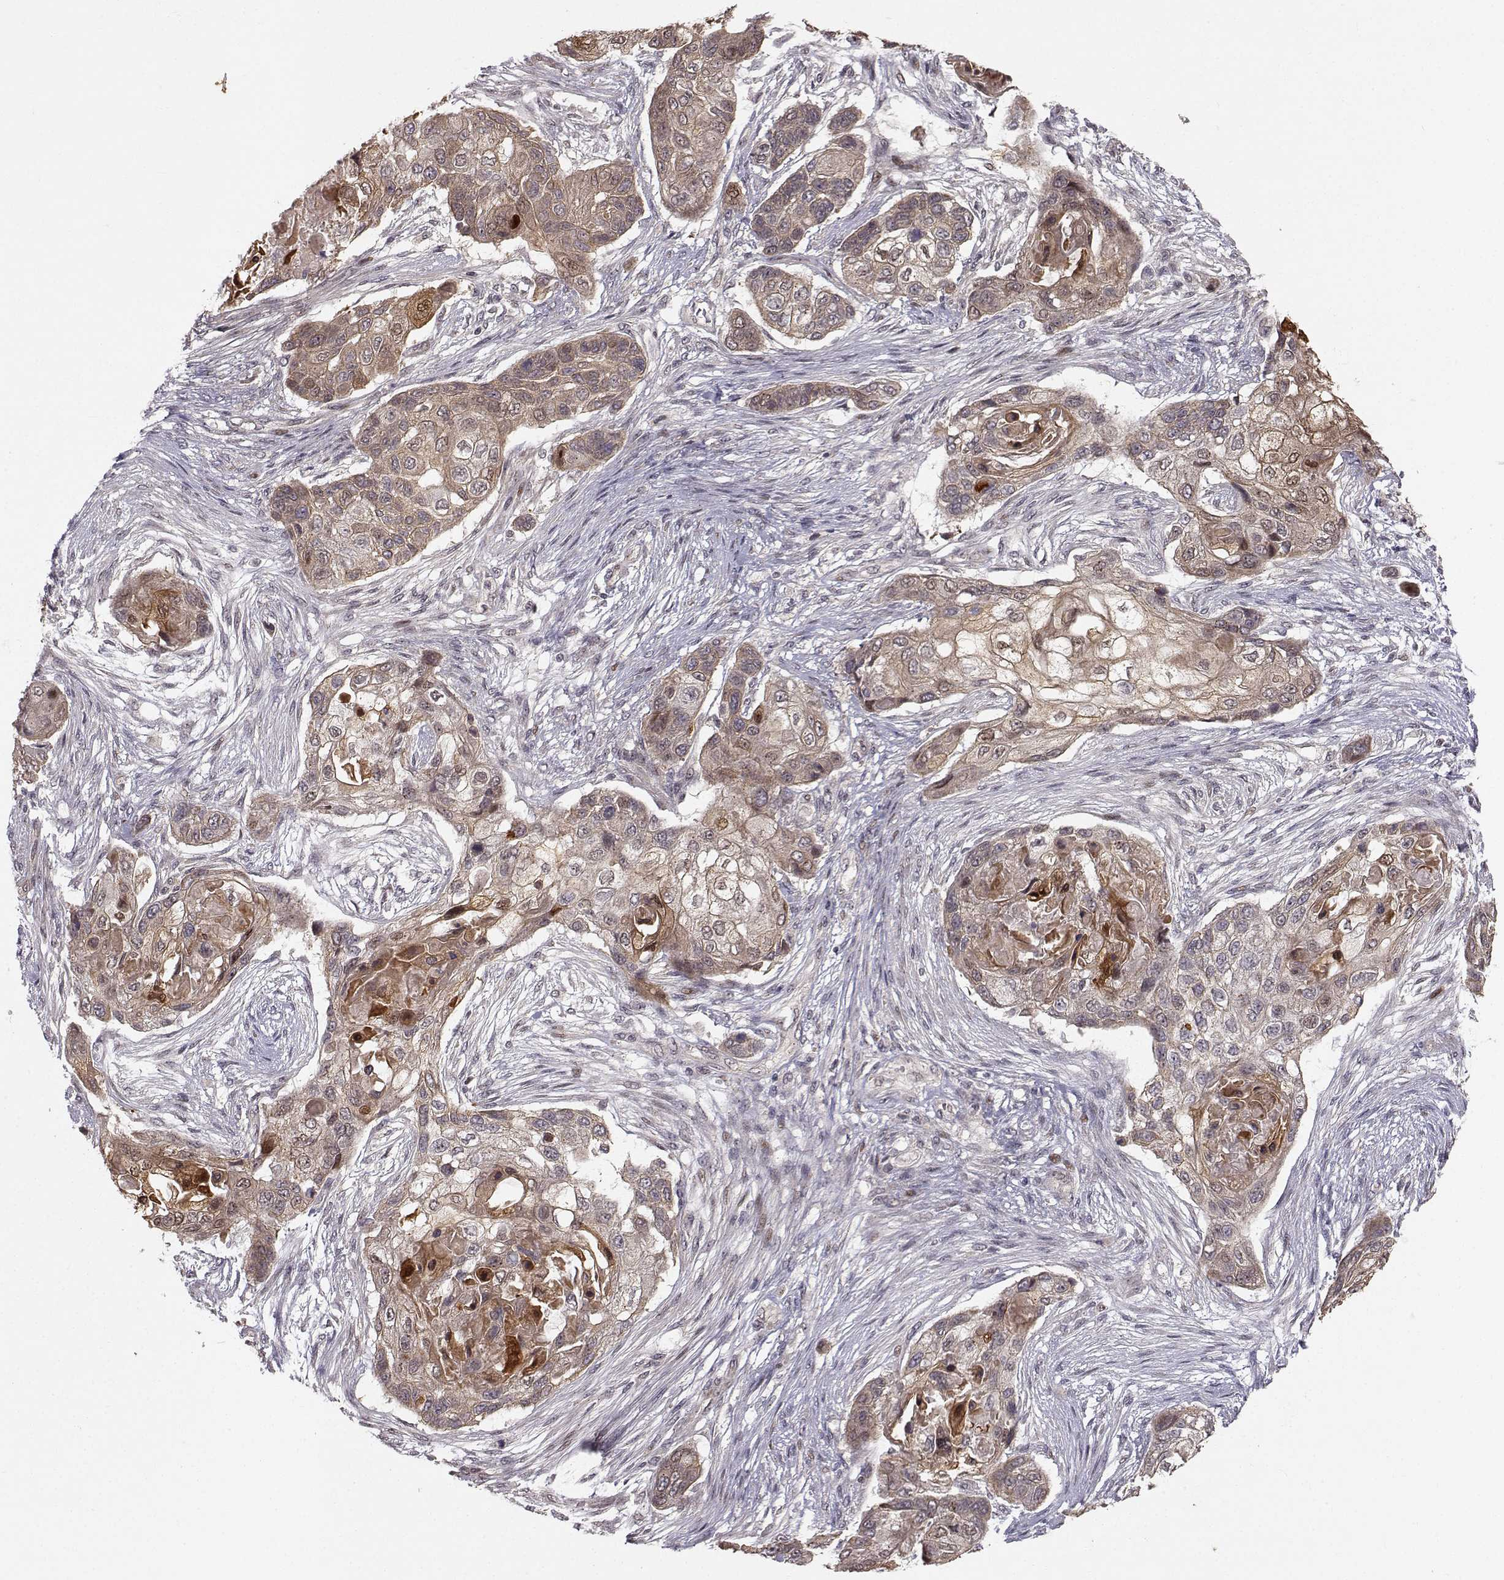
{"staining": {"intensity": "moderate", "quantity": "<25%", "location": "cytoplasmic/membranous"}, "tissue": "lung cancer", "cell_type": "Tumor cells", "image_type": "cancer", "snomed": [{"axis": "morphology", "description": "Squamous cell carcinoma, NOS"}, {"axis": "topography", "description": "Lung"}], "caption": "Human squamous cell carcinoma (lung) stained with a brown dye demonstrates moderate cytoplasmic/membranous positive expression in approximately <25% of tumor cells.", "gene": "APC", "patient": {"sex": "male", "age": 69}}